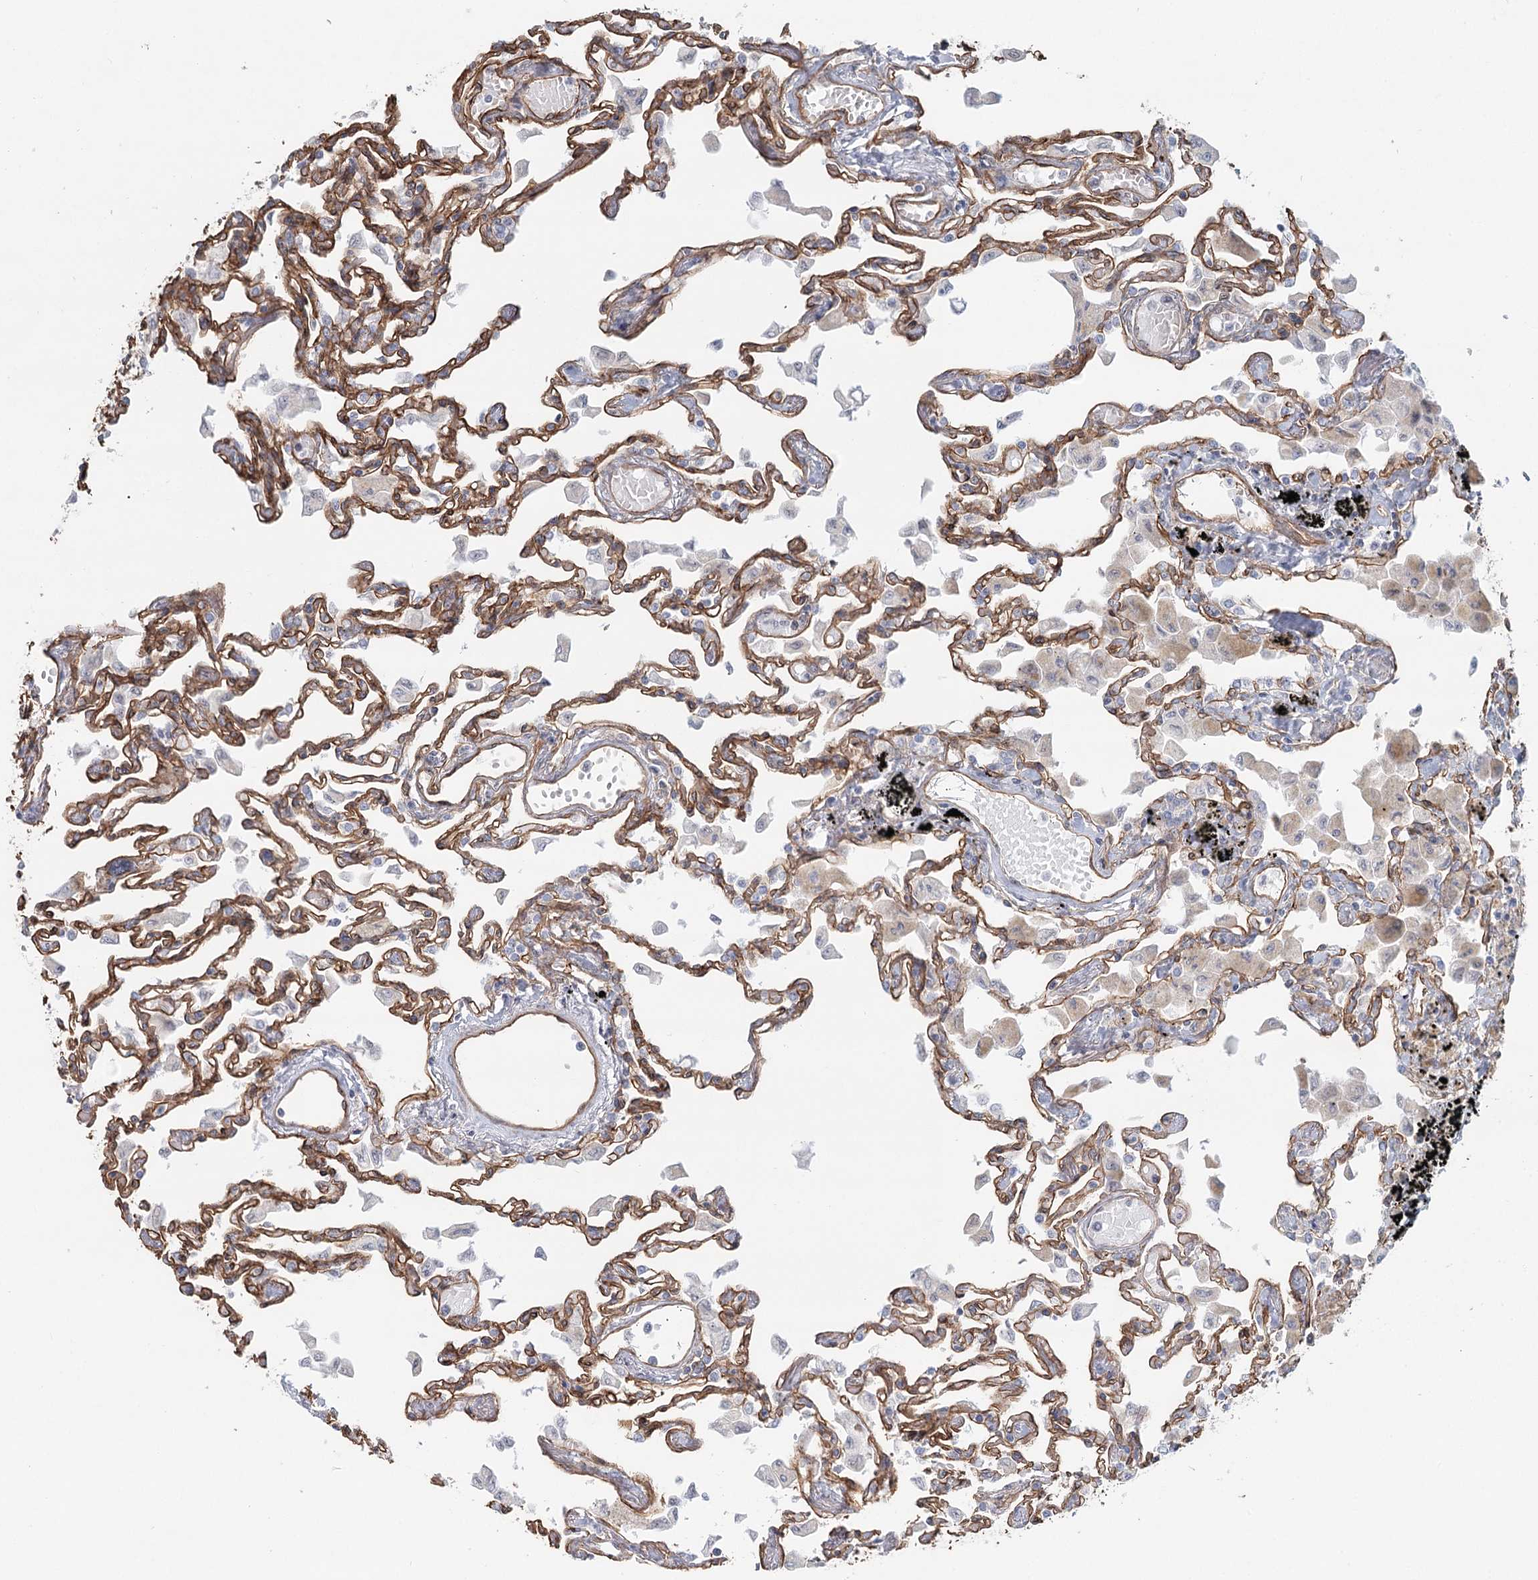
{"staining": {"intensity": "moderate", "quantity": ">75%", "location": "cytoplasmic/membranous"}, "tissue": "lung", "cell_type": "Alveolar cells", "image_type": "normal", "snomed": [{"axis": "morphology", "description": "Normal tissue, NOS"}, {"axis": "topography", "description": "Bronchus"}, {"axis": "topography", "description": "Lung"}], "caption": "About >75% of alveolar cells in unremarkable human lung show moderate cytoplasmic/membranous protein staining as visualized by brown immunohistochemical staining.", "gene": "ZFYVE28", "patient": {"sex": "female", "age": 49}}